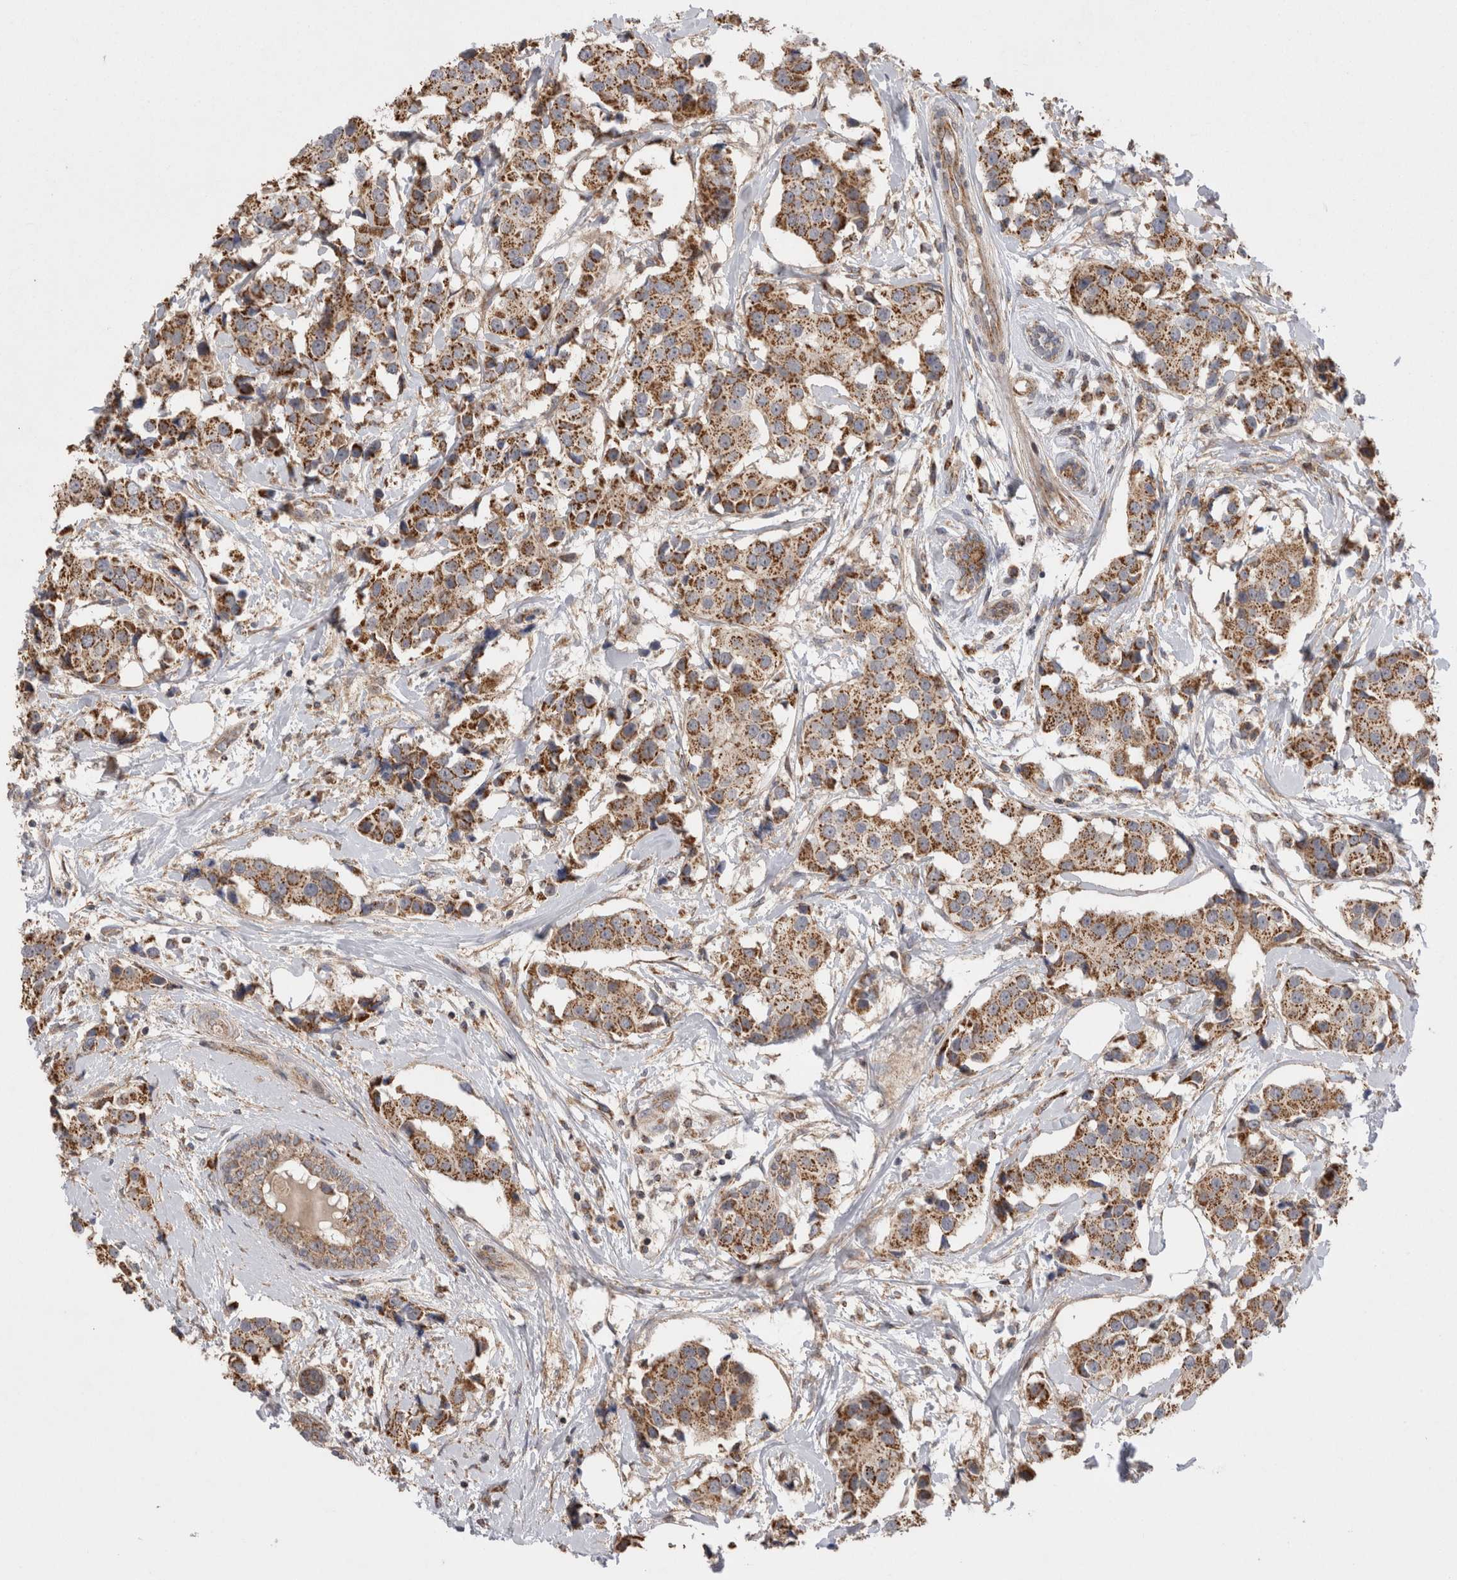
{"staining": {"intensity": "strong", "quantity": ">75%", "location": "cytoplasmic/membranous"}, "tissue": "breast cancer", "cell_type": "Tumor cells", "image_type": "cancer", "snomed": [{"axis": "morphology", "description": "Normal tissue, NOS"}, {"axis": "morphology", "description": "Duct carcinoma"}, {"axis": "topography", "description": "Breast"}], "caption": "This is an image of immunohistochemistry (IHC) staining of invasive ductal carcinoma (breast), which shows strong expression in the cytoplasmic/membranous of tumor cells.", "gene": "DARS2", "patient": {"sex": "female", "age": 39}}